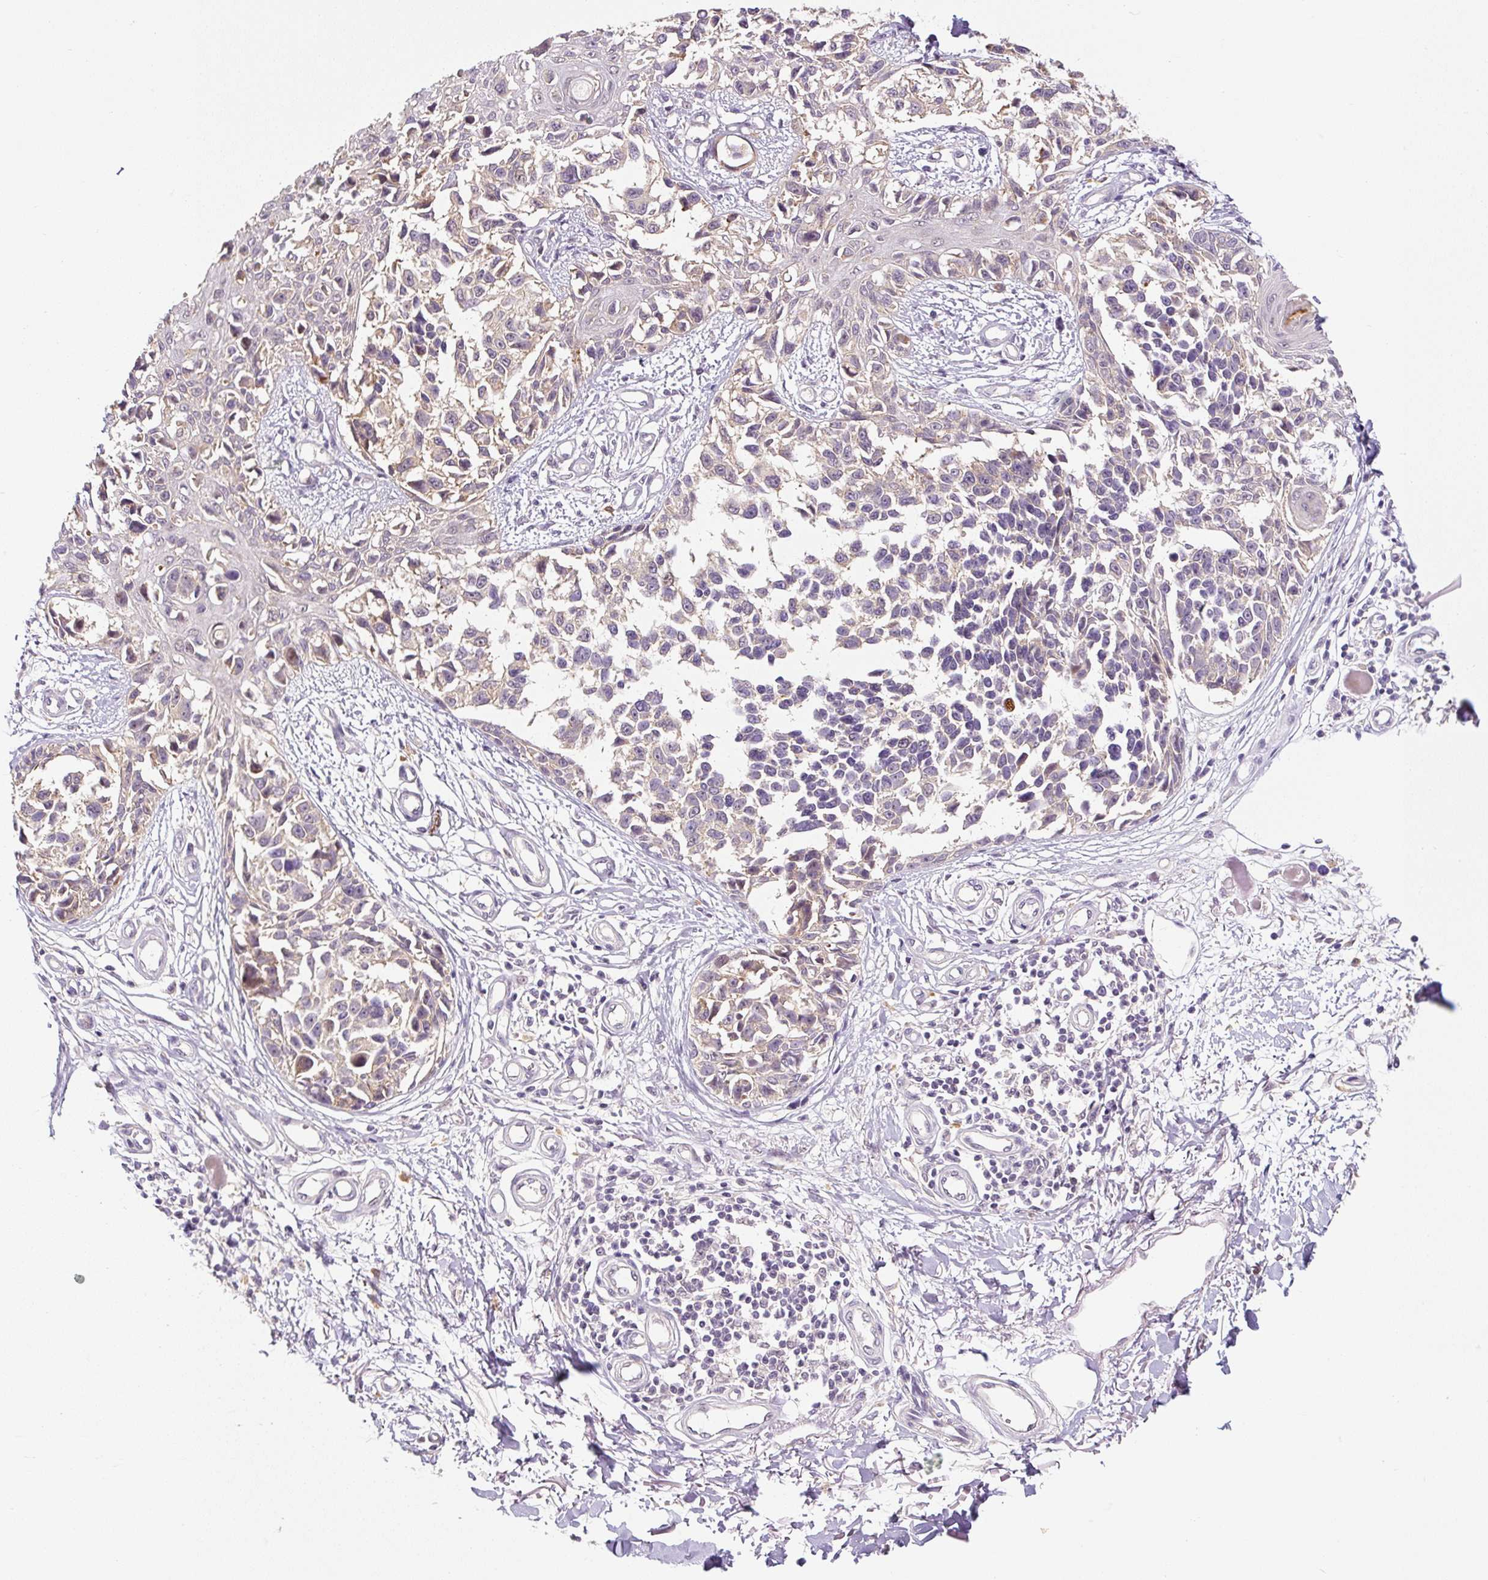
{"staining": {"intensity": "weak", "quantity": "<25%", "location": "cytoplasmic/membranous"}, "tissue": "melanoma", "cell_type": "Tumor cells", "image_type": "cancer", "snomed": [{"axis": "morphology", "description": "Malignant melanoma, NOS"}, {"axis": "topography", "description": "Skin"}], "caption": "Tumor cells are negative for brown protein staining in melanoma.", "gene": "PRKAA2", "patient": {"sex": "male", "age": 73}}